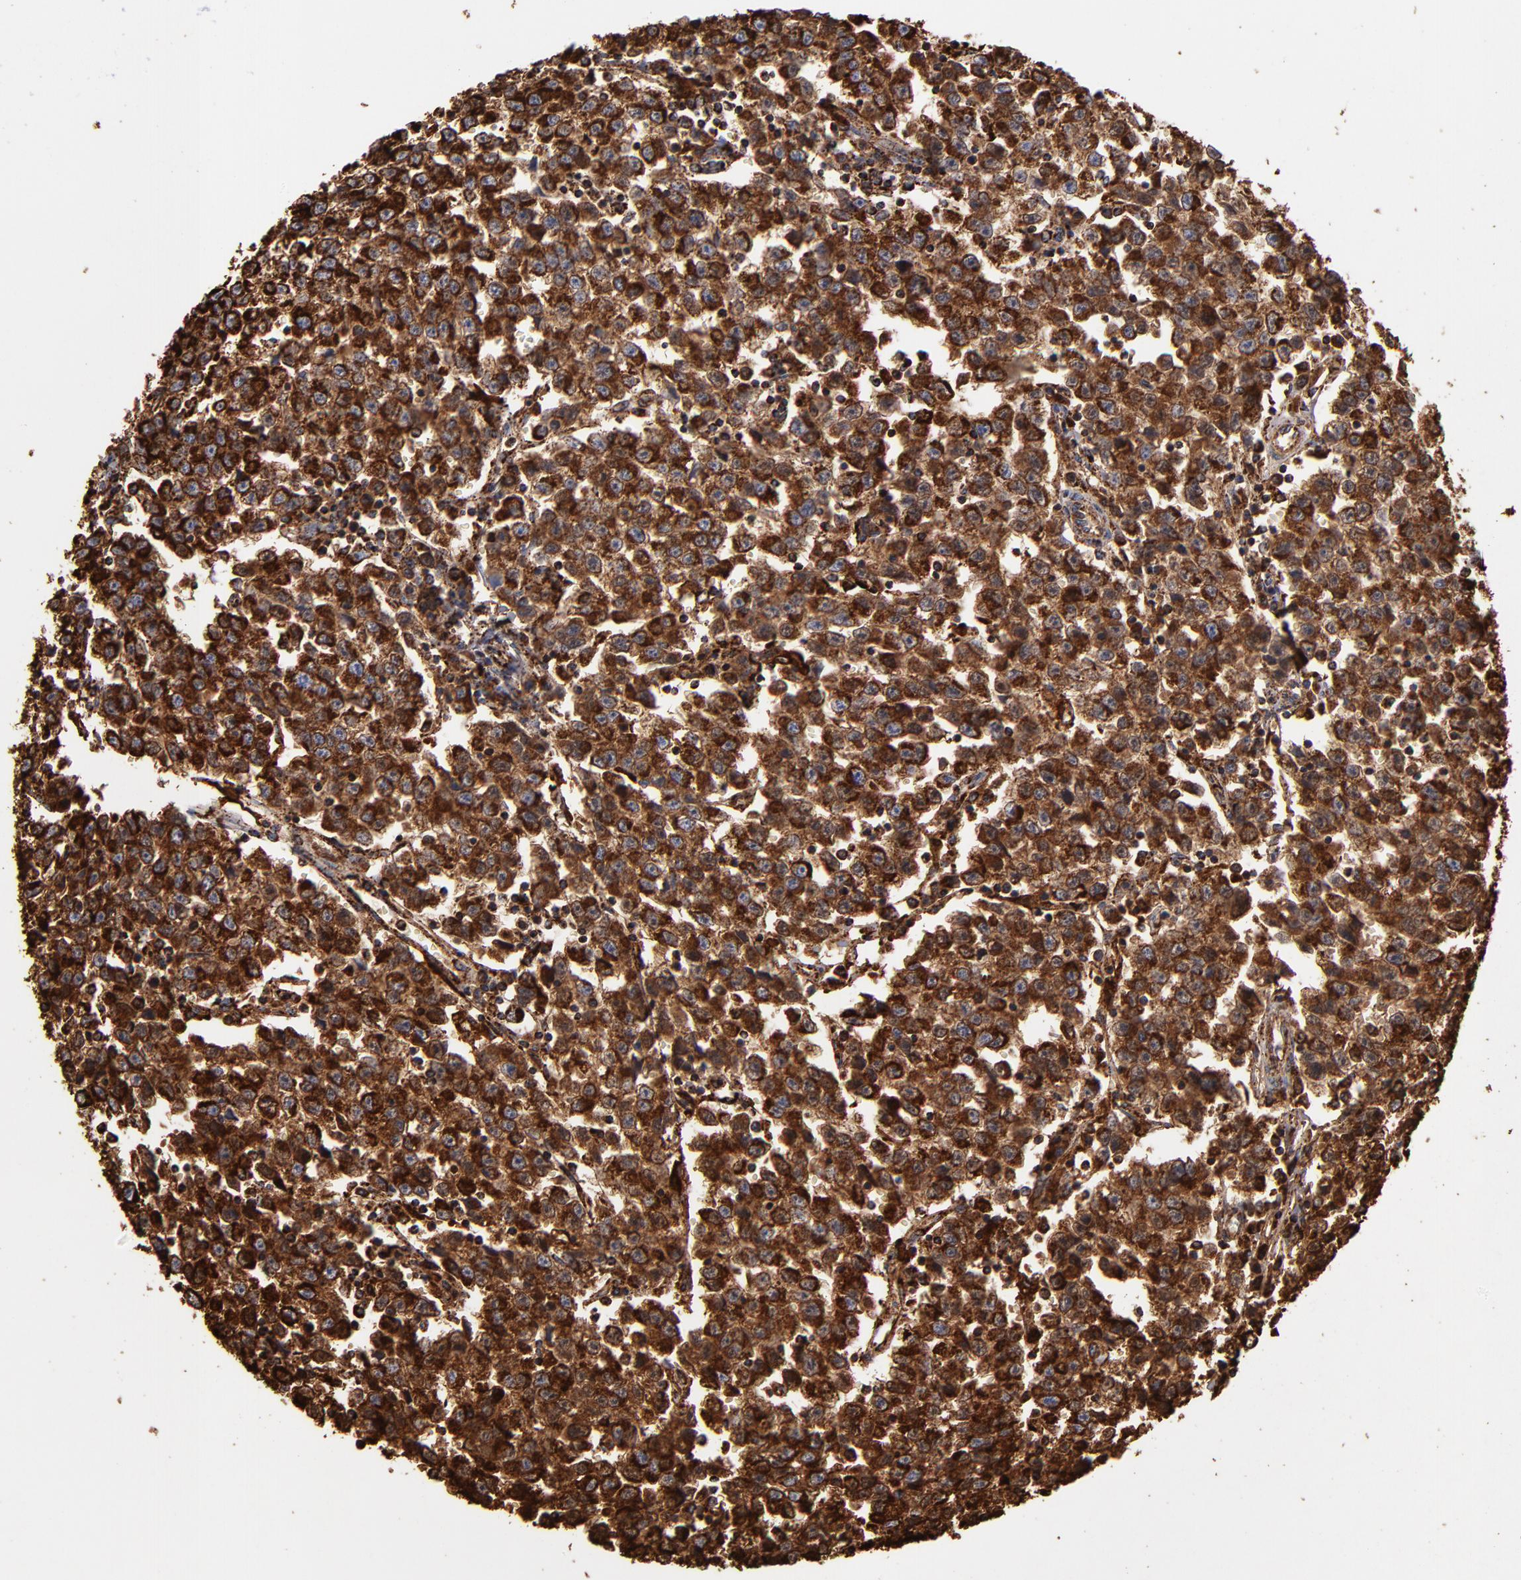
{"staining": {"intensity": "strong", "quantity": ">75%", "location": "cytoplasmic/membranous"}, "tissue": "testis cancer", "cell_type": "Tumor cells", "image_type": "cancer", "snomed": [{"axis": "morphology", "description": "Seminoma, NOS"}, {"axis": "topography", "description": "Testis"}], "caption": "There is high levels of strong cytoplasmic/membranous staining in tumor cells of testis cancer (seminoma), as demonstrated by immunohistochemical staining (brown color).", "gene": "SOD2", "patient": {"sex": "male", "age": 35}}